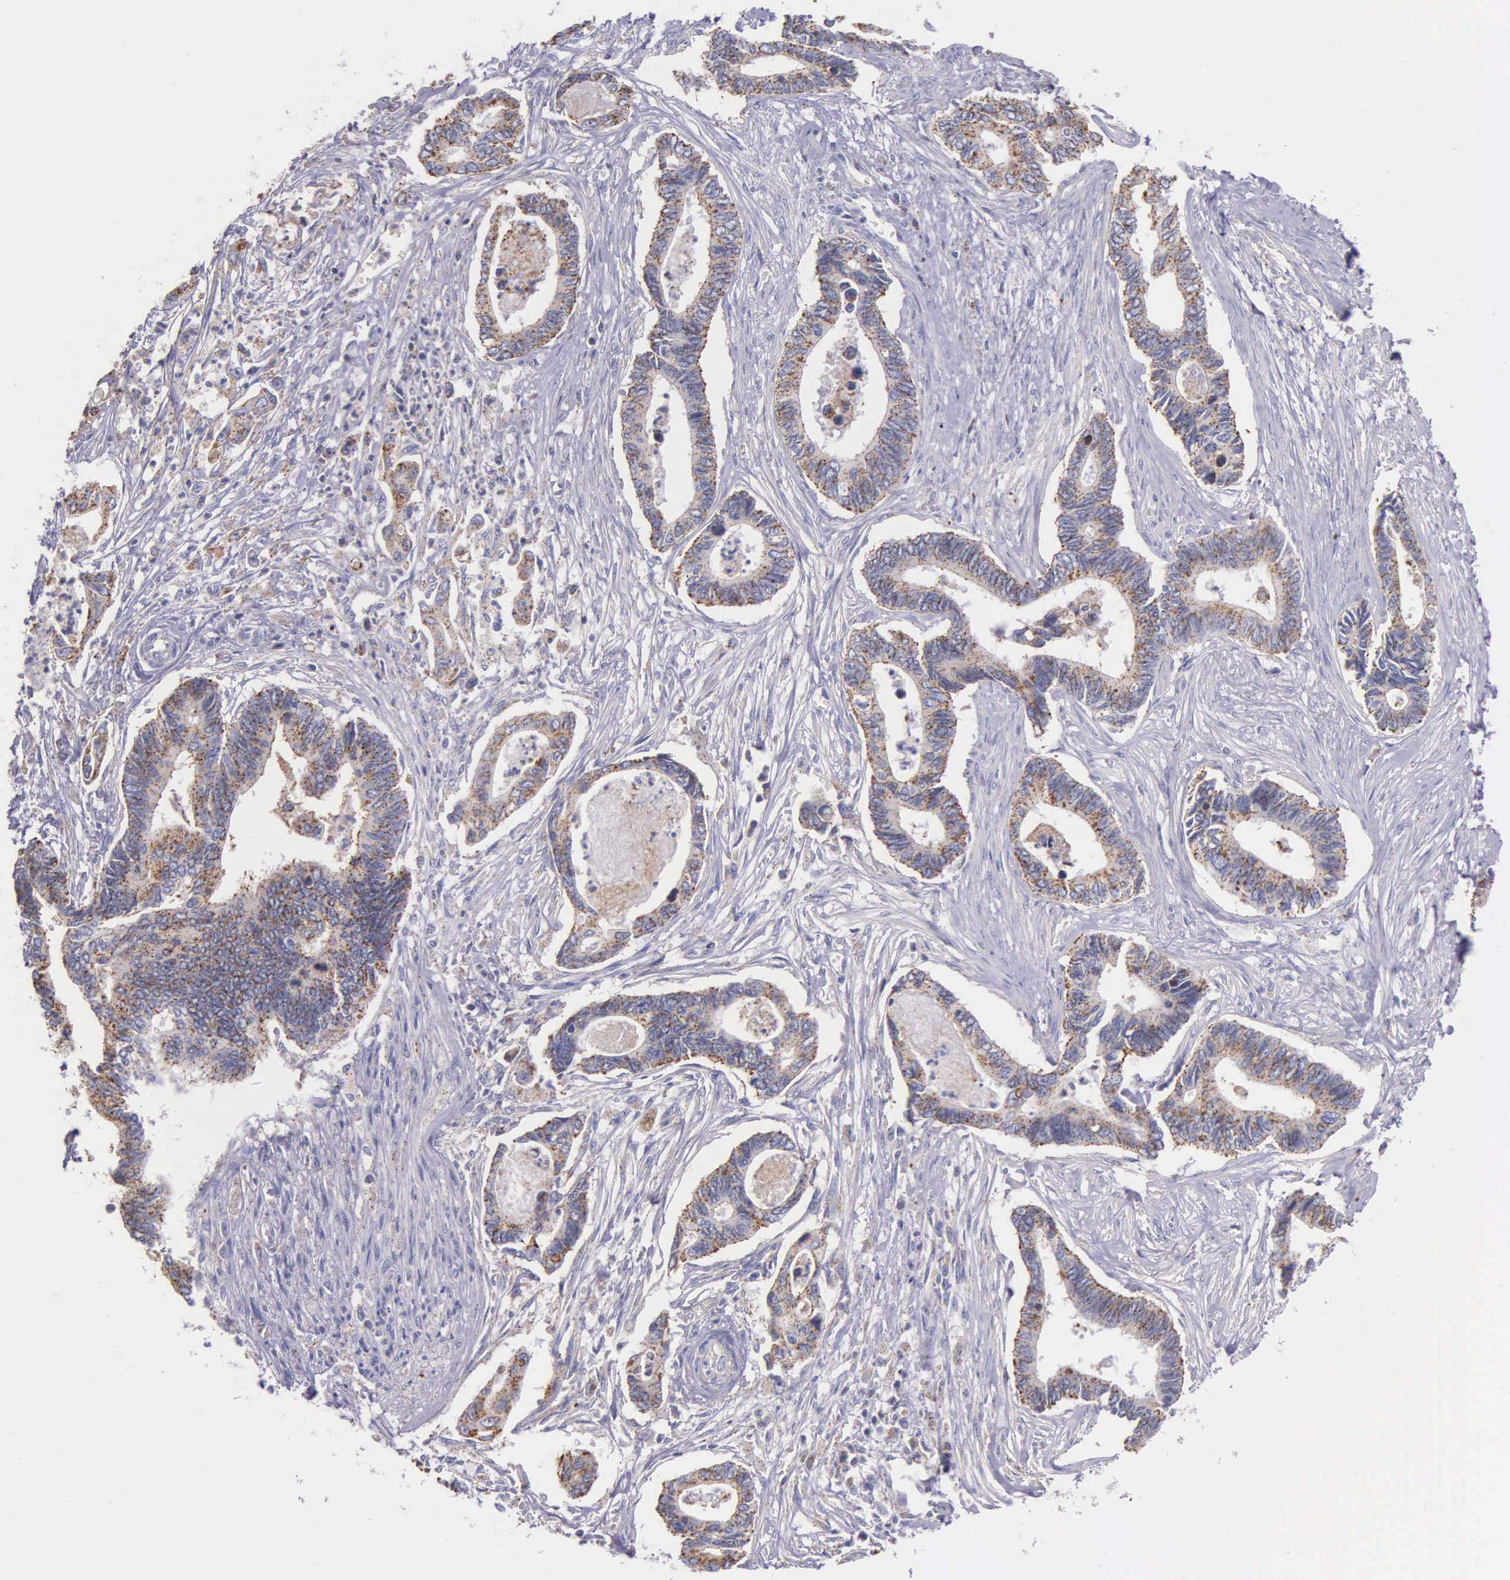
{"staining": {"intensity": "weak", "quantity": ">75%", "location": "cytoplasmic/membranous"}, "tissue": "pancreatic cancer", "cell_type": "Tumor cells", "image_type": "cancer", "snomed": [{"axis": "morphology", "description": "Adenocarcinoma, NOS"}, {"axis": "topography", "description": "Pancreas"}], "caption": "Immunohistochemical staining of pancreatic adenocarcinoma reveals low levels of weak cytoplasmic/membranous protein staining in approximately >75% of tumor cells.", "gene": "MIA2", "patient": {"sex": "female", "age": 70}}